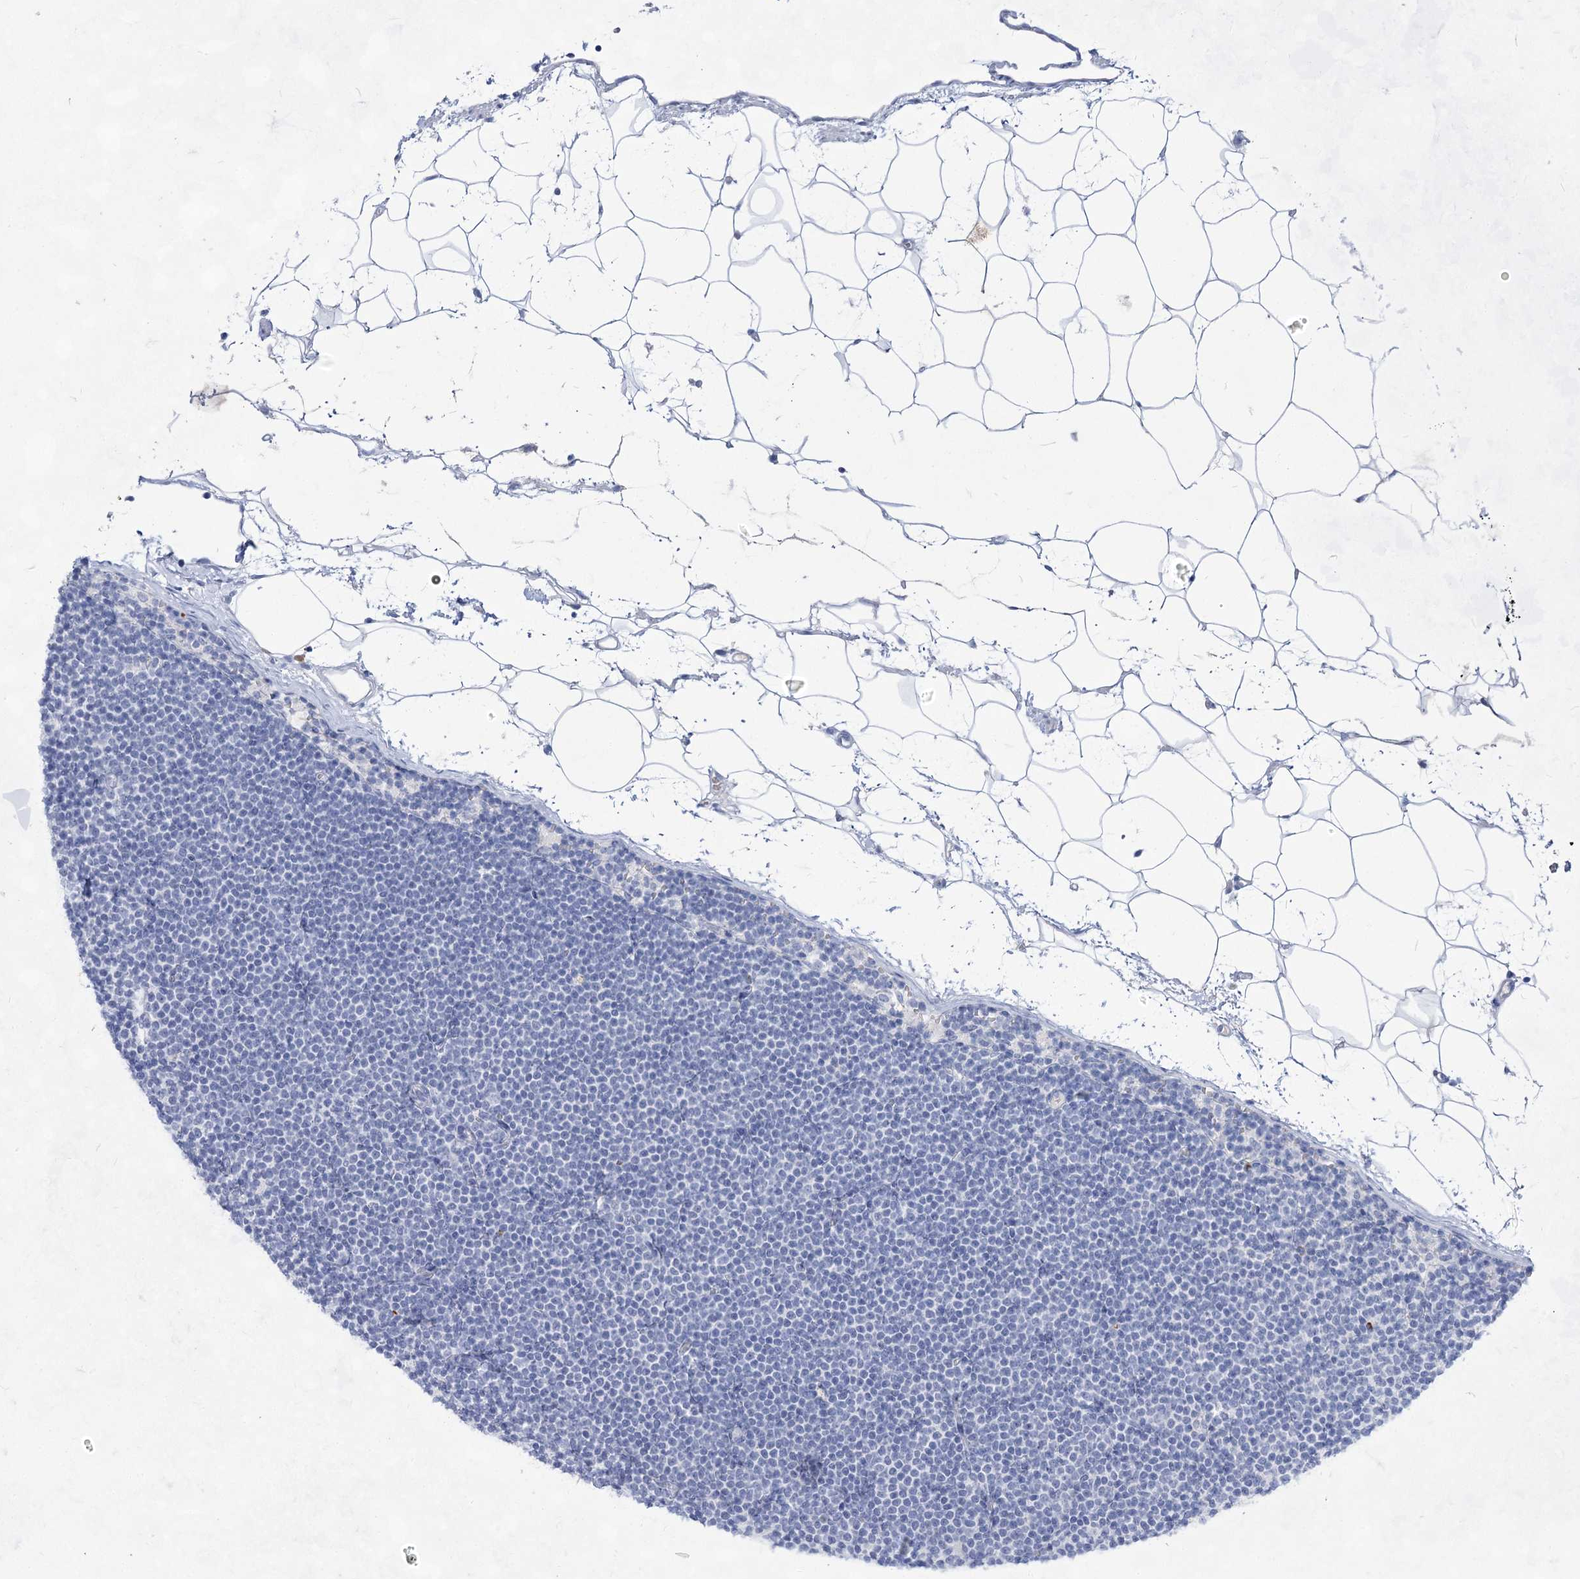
{"staining": {"intensity": "negative", "quantity": "none", "location": "none"}, "tissue": "lymphoma", "cell_type": "Tumor cells", "image_type": "cancer", "snomed": [{"axis": "morphology", "description": "Malignant lymphoma, non-Hodgkin's type, Low grade"}, {"axis": "topography", "description": "Lymph node"}], "caption": "An image of malignant lymphoma, non-Hodgkin's type (low-grade) stained for a protein reveals no brown staining in tumor cells.", "gene": "ACRV1", "patient": {"sex": "female", "age": 53}}